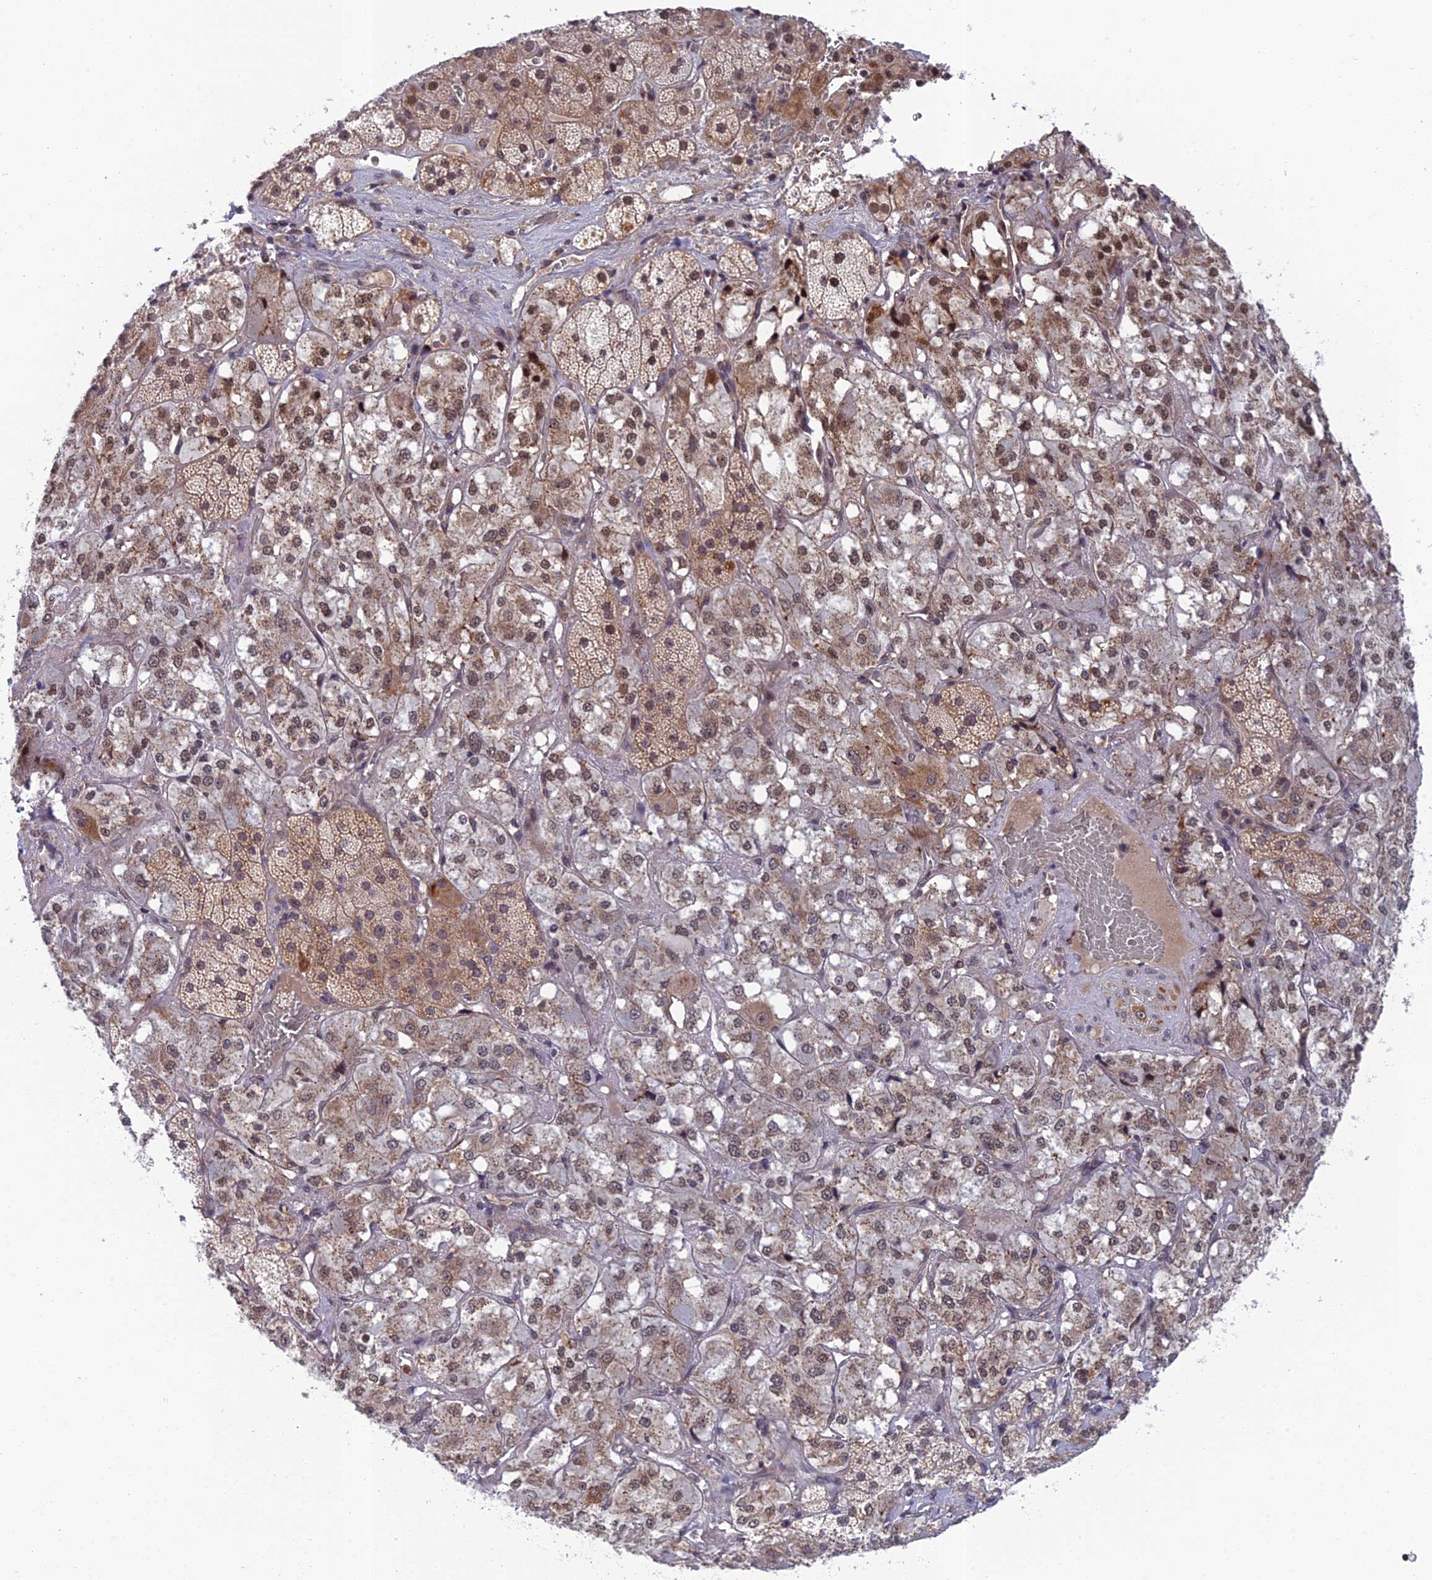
{"staining": {"intensity": "moderate", "quantity": ">75%", "location": "cytoplasmic/membranous,nuclear"}, "tissue": "adrenal gland", "cell_type": "Glandular cells", "image_type": "normal", "snomed": [{"axis": "morphology", "description": "Normal tissue, NOS"}, {"axis": "topography", "description": "Adrenal gland"}], "caption": "A micrograph showing moderate cytoplasmic/membranous,nuclear expression in about >75% of glandular cells in normal adrenal gland, as visualized by brown immunohistochemical staining.", "gene": "REXO1", "patient": {"sex": "male", "age": 57}}